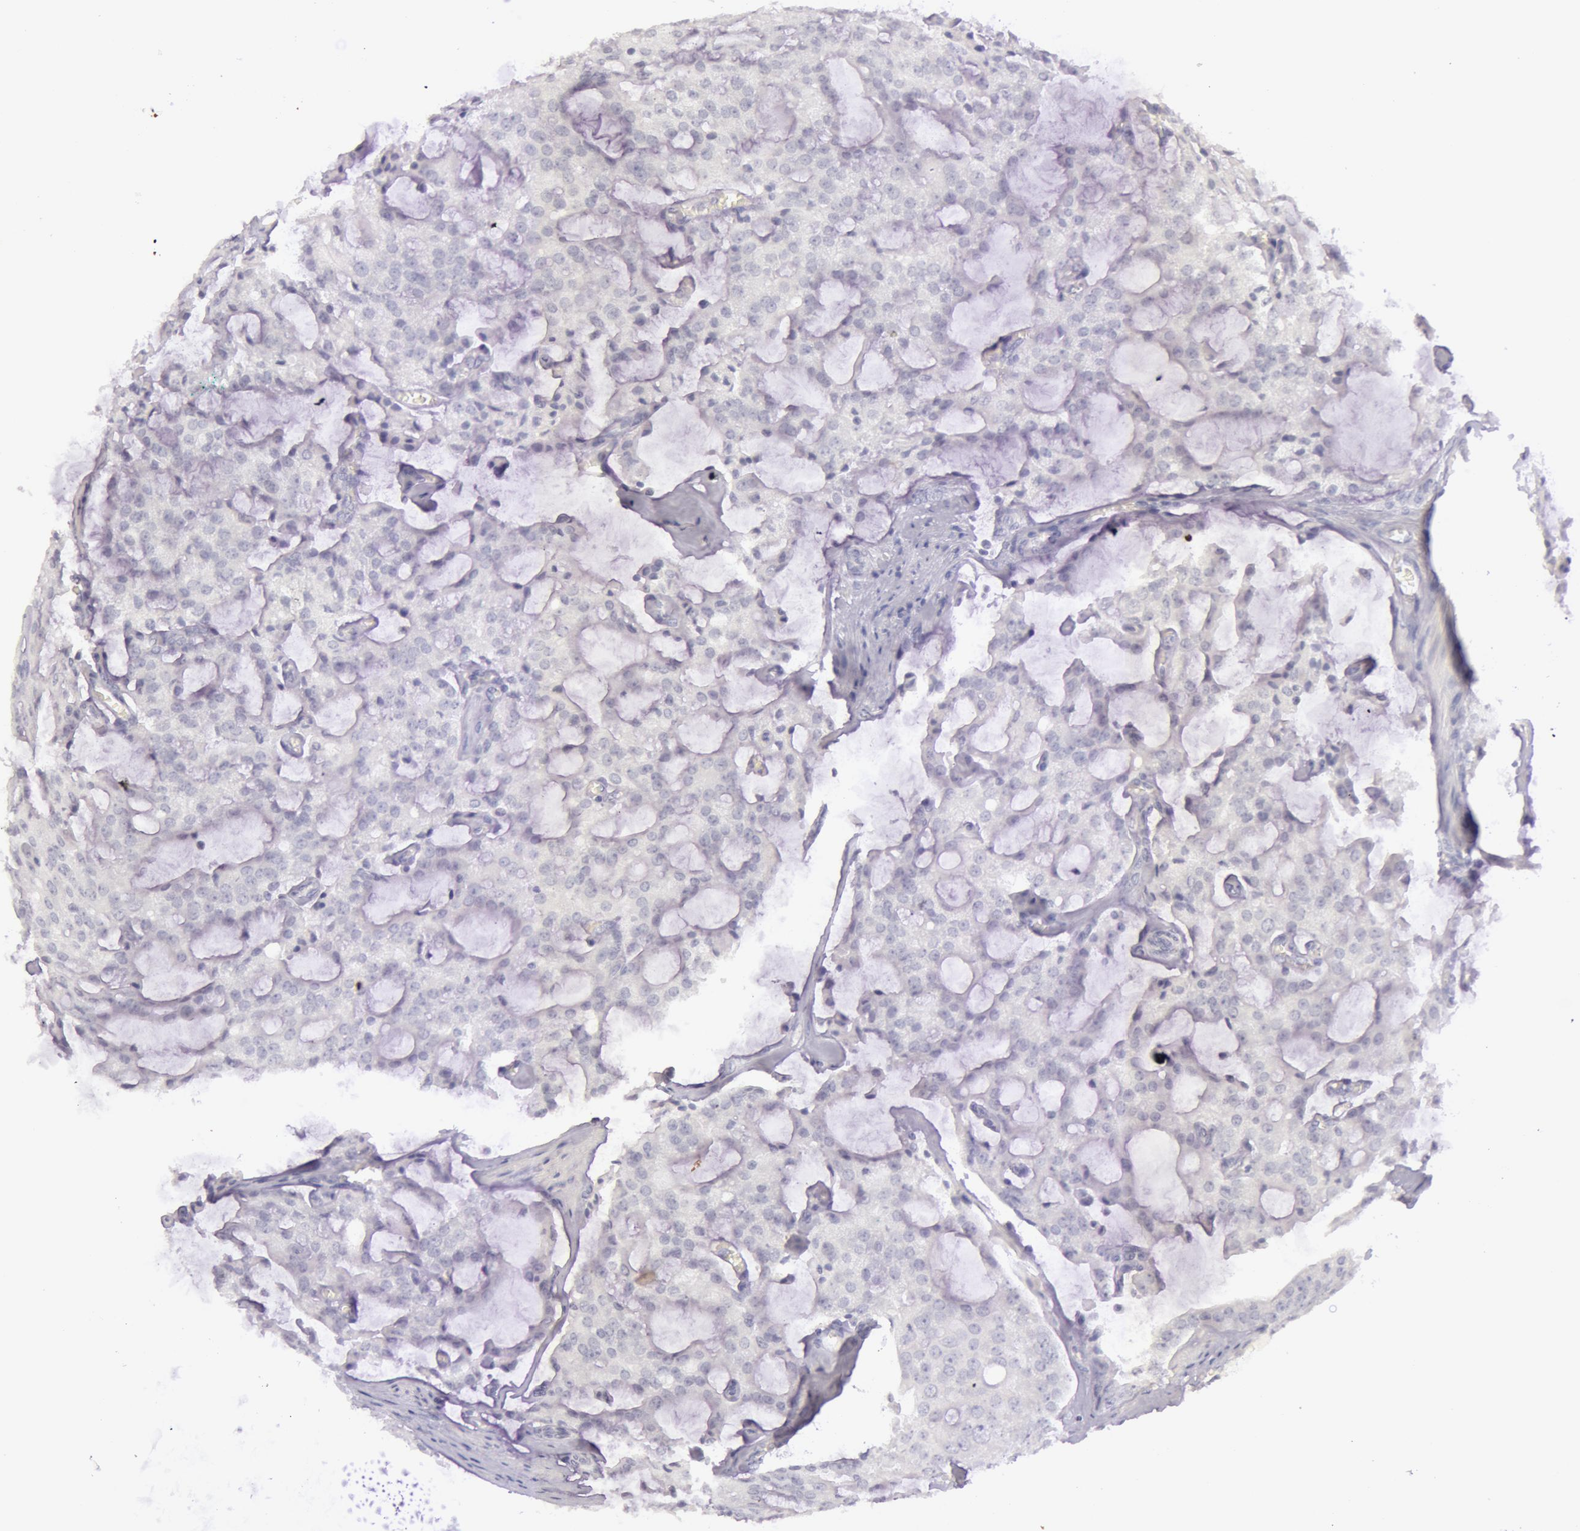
{"staining": {"intensity": "negative", "quantity": "none", "location": "none"}, "tissue": "prostate cancer", "cell_type": "Tumor cells", "image_type": "cancer", "snomed": [{"axis": "morphology", "description": "Adenocarcinoma, Medium grade"}, {"axis": "topography", "description": "Prostate"}], "caption": "There is no significant staining in tumor cells of prostate adenocarcinoma (medium-grade).", "gene": "RBMY1F", "patient": {"sex": "male", "age": 60}}